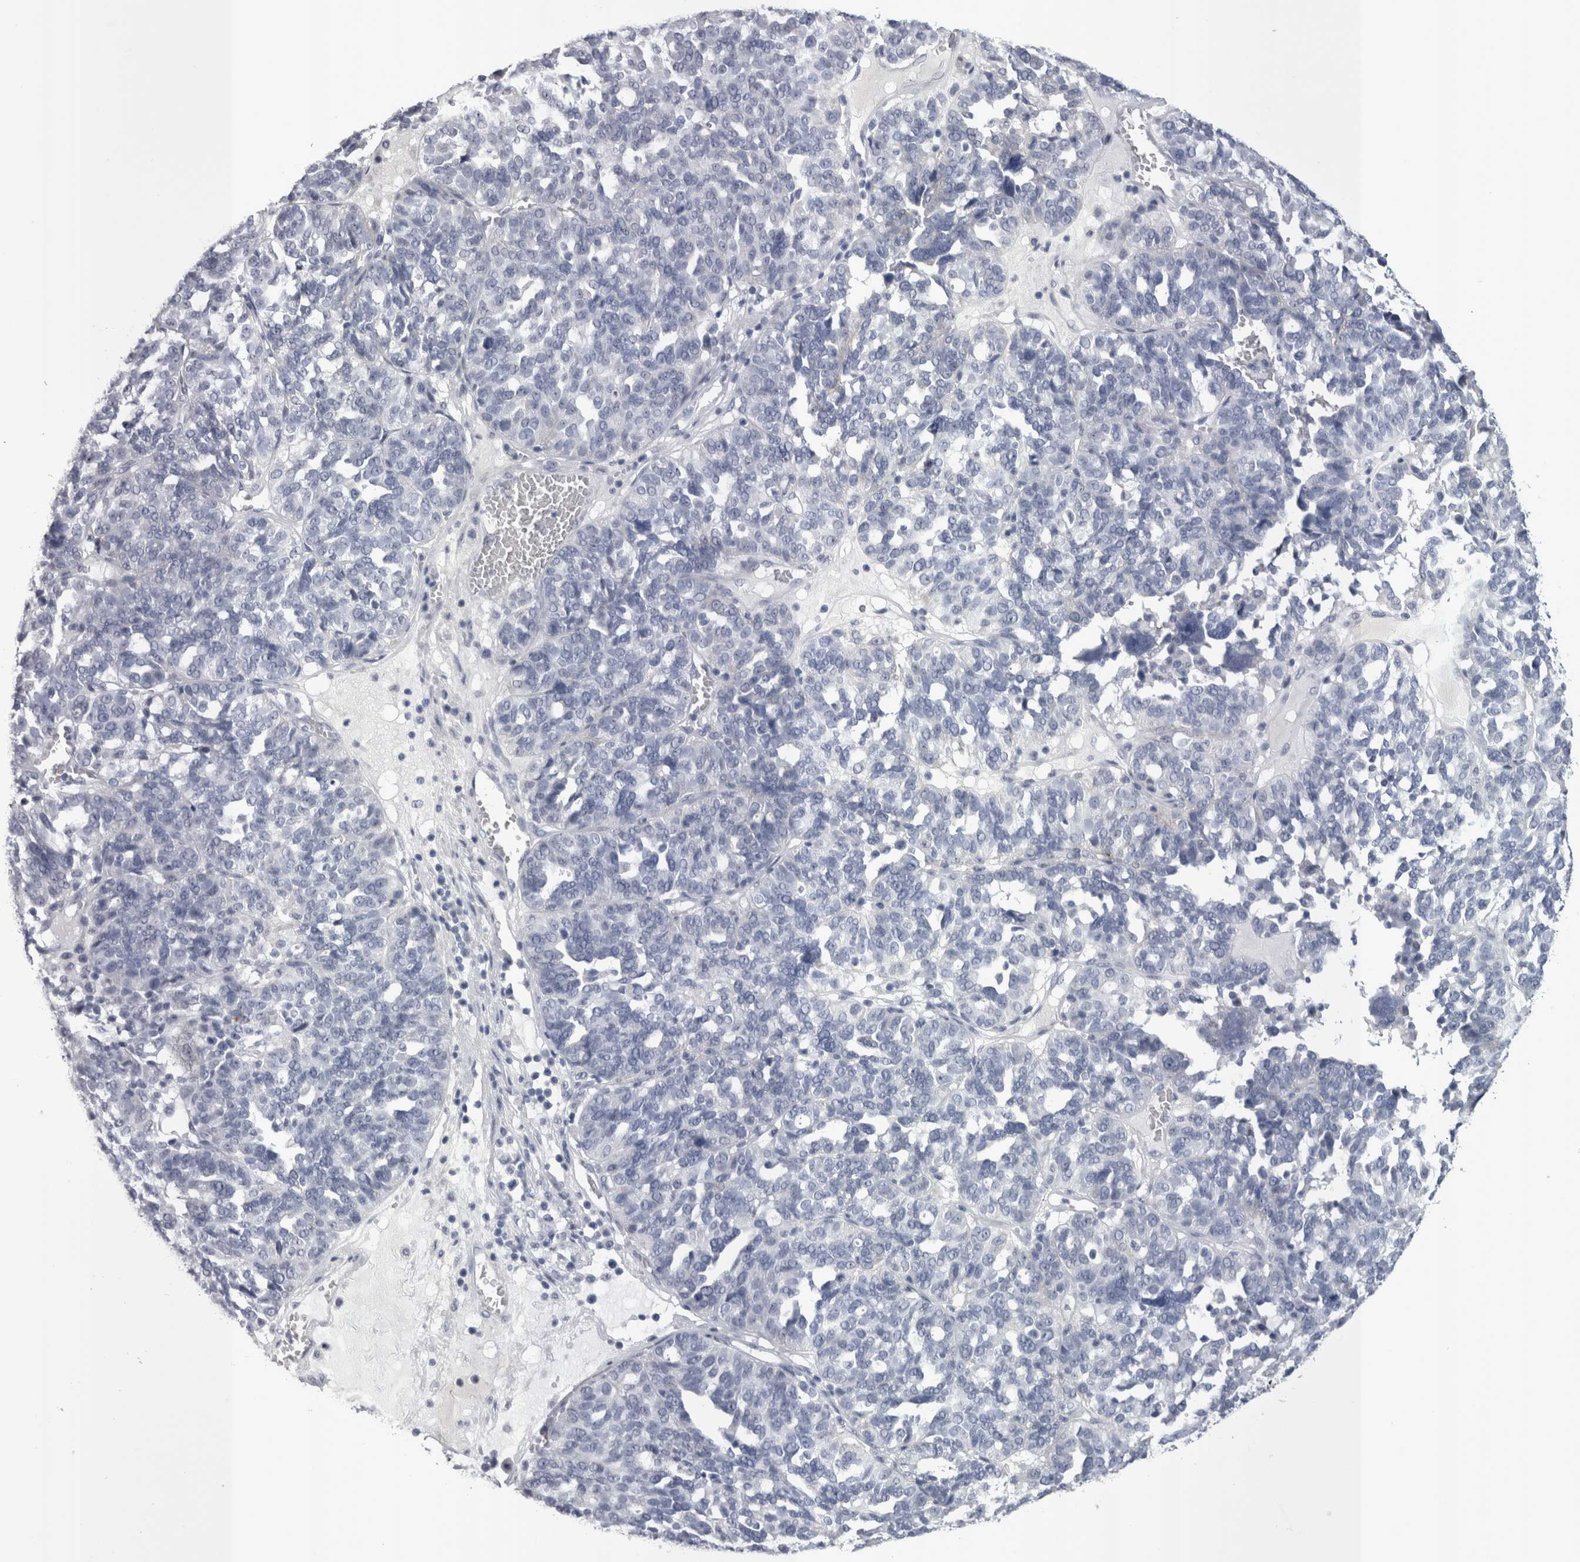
{"staining": {"intensity": "negative", "quantity": "none", "location": "none"}, "tissue": "ovarian cancer", "cell_type": "Tumor cells", "image_type": "cancer", "snomed": [{"axis": "morphology", "description": "Cystadenocarcinoma, serous, NOS"}, {"axis": "topography", "description": "Ovary"}], "caption": "This is an immunohistochemistry (IHC) micrograph of human ovarian cancer. There is no expression in tumor cells.", "gene": "PWP2", "patient": {"sex": "female", "age": 59}}